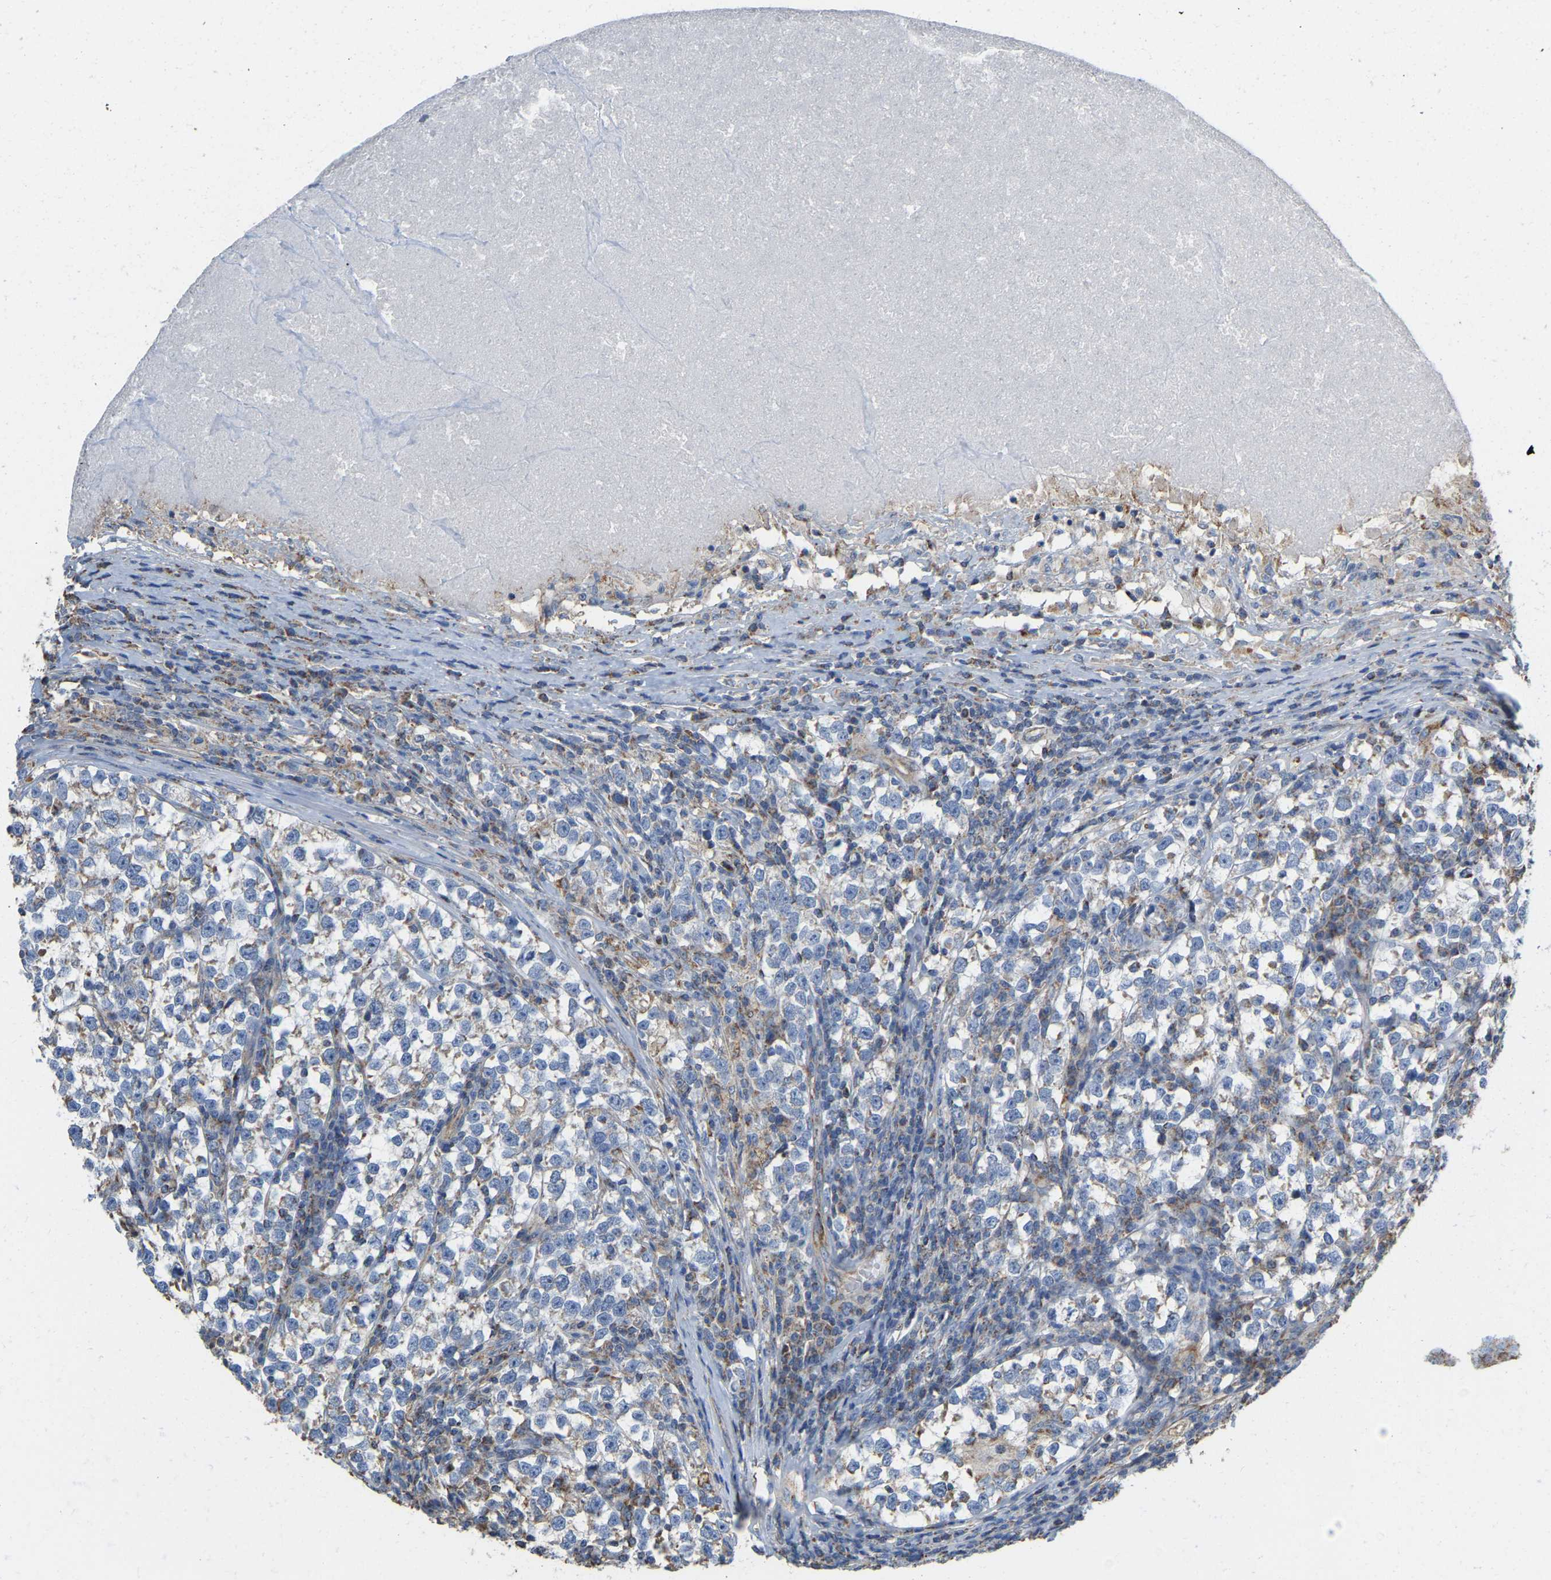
{"staining": {"intensity": "negative", "quantity": "none", "location": "none"}, "tissue": "testis cancer", "cell_type": "Tumor cells", "image_type": "cancer", "snomed": [{"axis": "morphology", "description": "Normal tissue, NOS"}, {"axis": "morphology", "description": "Seminoma, NOS"}, {"axis": "topography", "description": "Testis"}], "caption": "DAB (3,3'-diaminobenzidine) immunohistochemical staining of human testis seminoma exhibits no significant positivity in tumor cells.", "gene": "CBLB", "patient": {"sex": "male", "age": 43}}